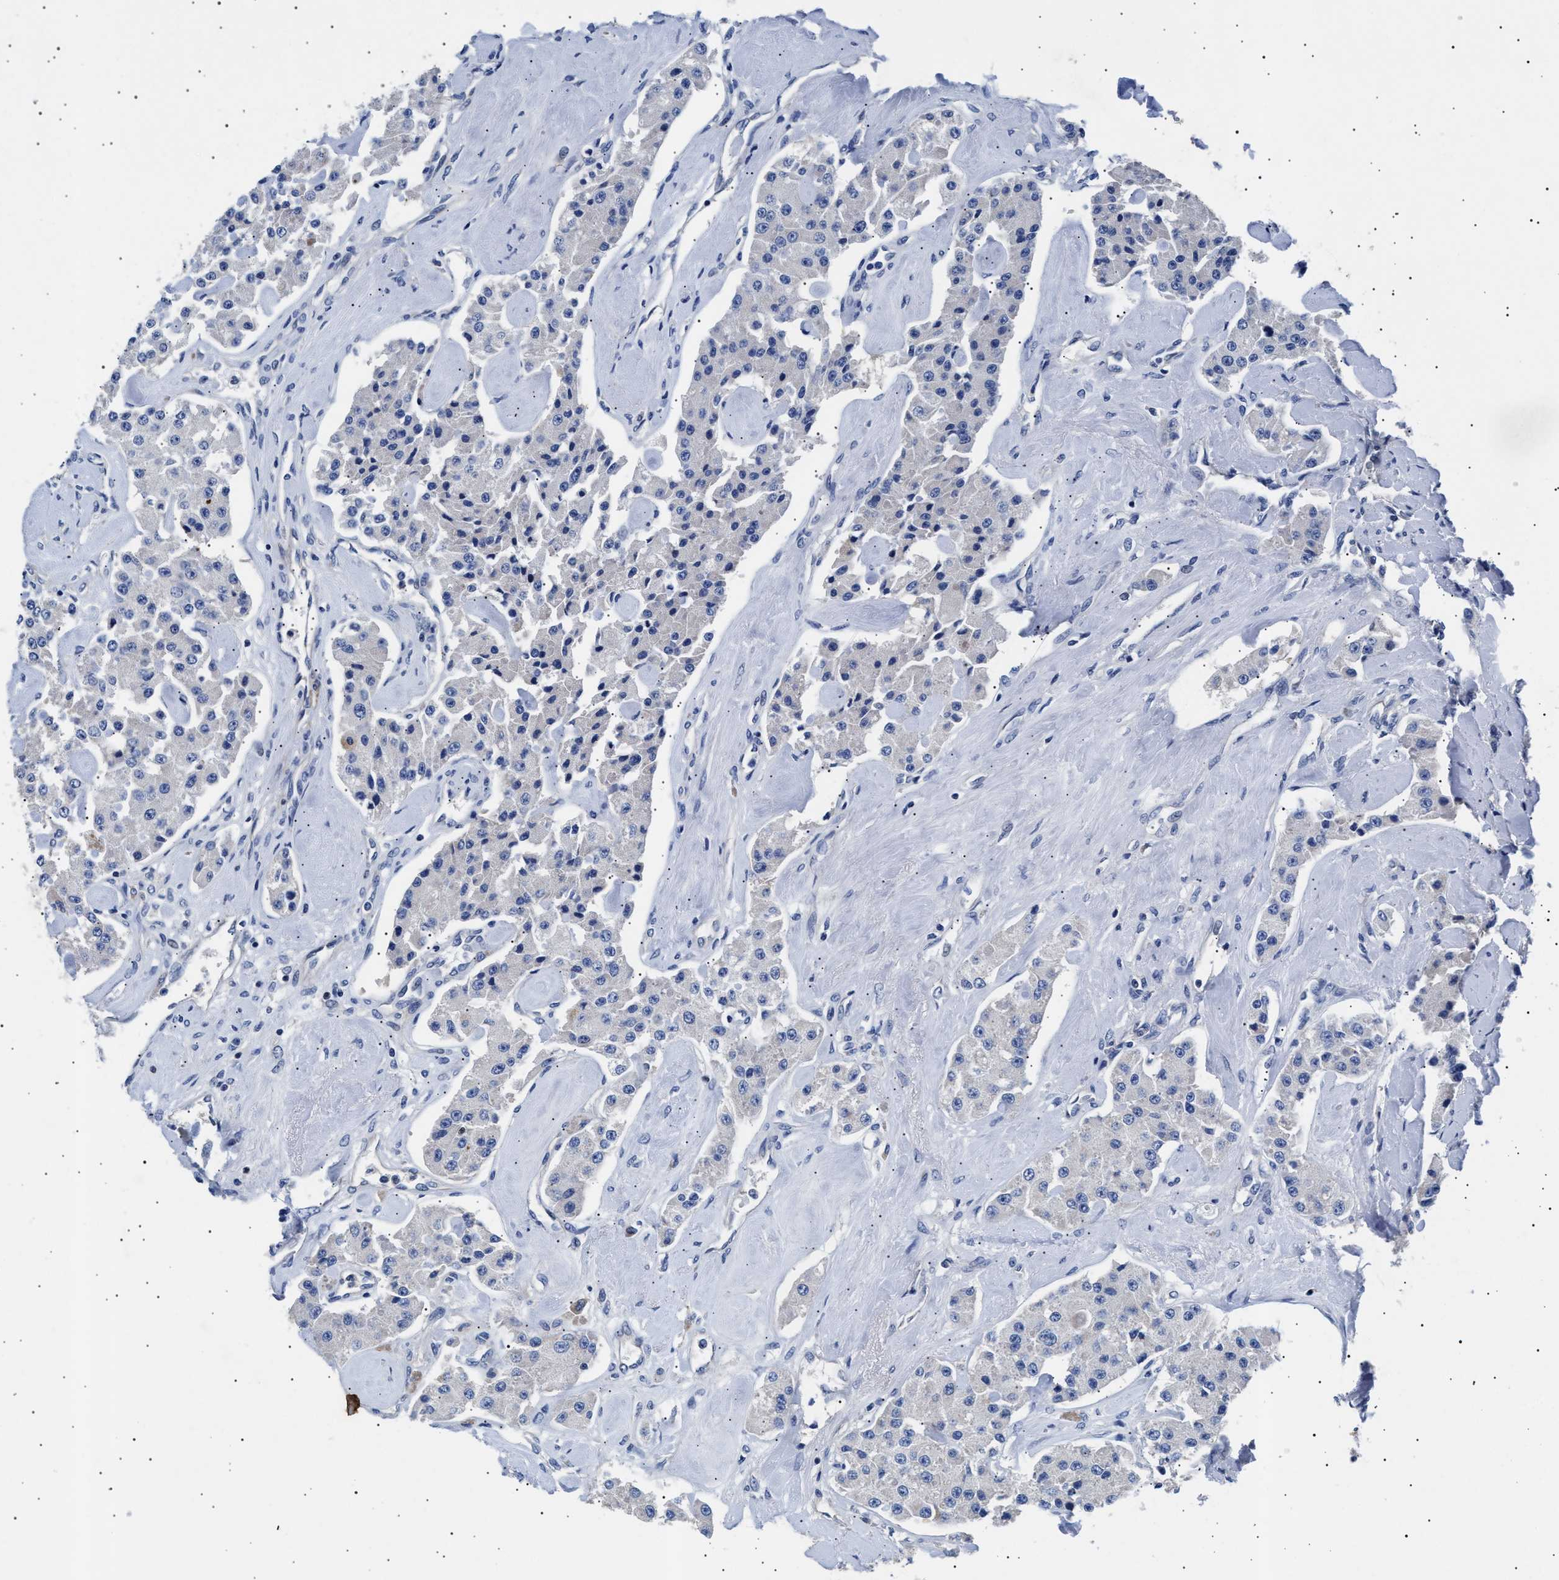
{"staining": {"intensity": "negative", "quantity": "none", "location": "none"}, "tissue": "carcinoid", "cell_type": "Tumor cells", "image_type": "cancer", "snomed": [{"axis": "morphology", "description": "Carcinoid, malignant, NOS"}, {"axis": "topography", "description": "Pancreas"}], "caption": "The photomicrograph reveals no staining of tumor cells in carcinoid.", "gene": "HEMGN", "patient": {"sex": "male", "age": 41}}